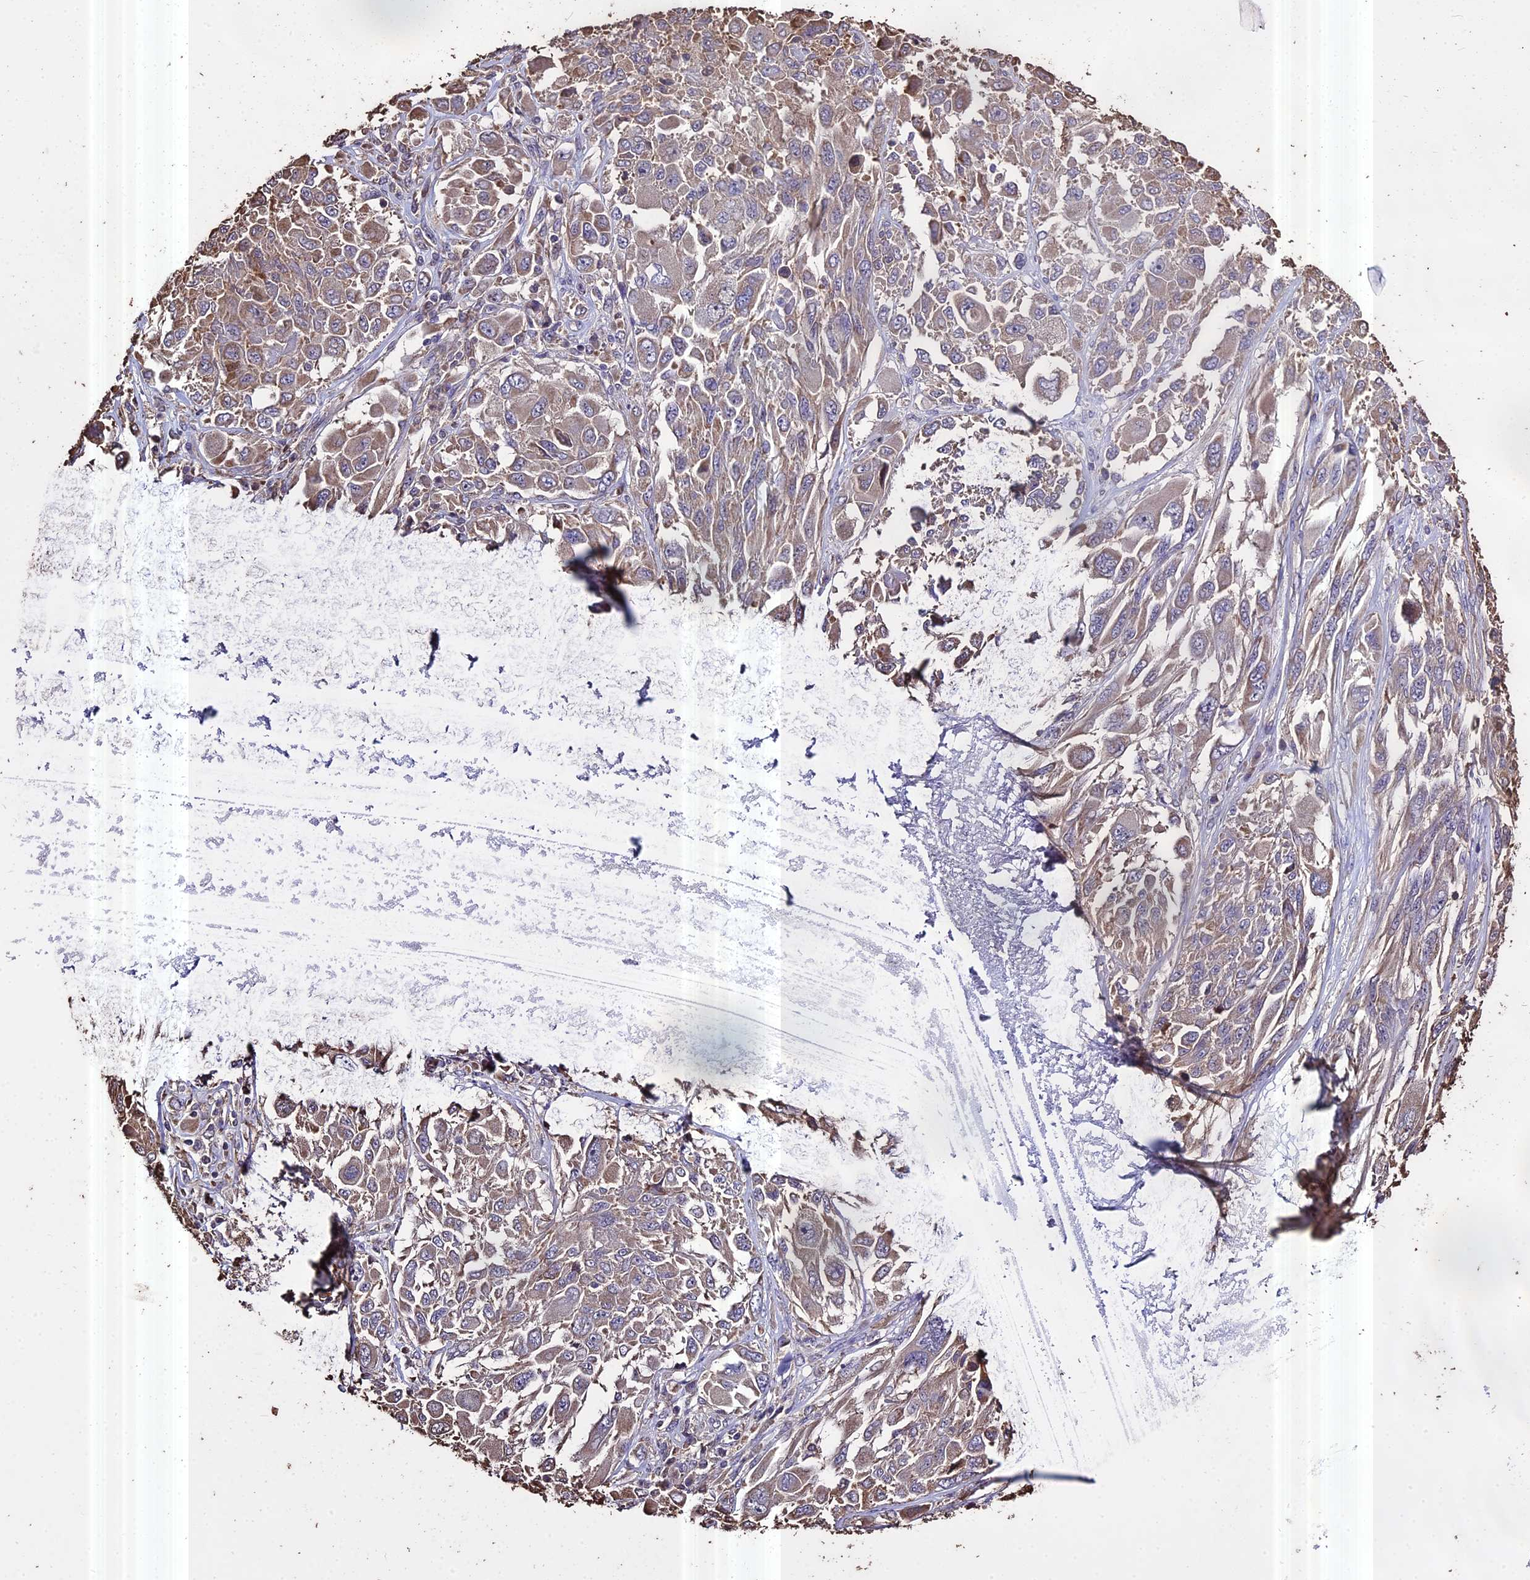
{"staining": {"intensity": "weak", "quantity": "25%-75%", "location": "cytoplasmic/membranous"}, "tissue": "melanoma", "cell_type": "Tumor cells", "image_type": "cancer", "snomed": [{"axis": "morphology", "description": "Malignant melanoma, NOS"}, {"axis": "topography", "description": "Skin"}], "caption": "A micrograph of human malignant melanoma stained for a protein demonstrates weak cytoplasmic/membranous brown staining in tumor cells. Nuclei are stained in blue.", "gene": "PGPEP1L", "patient": {"sex": "female", "age": 91}}